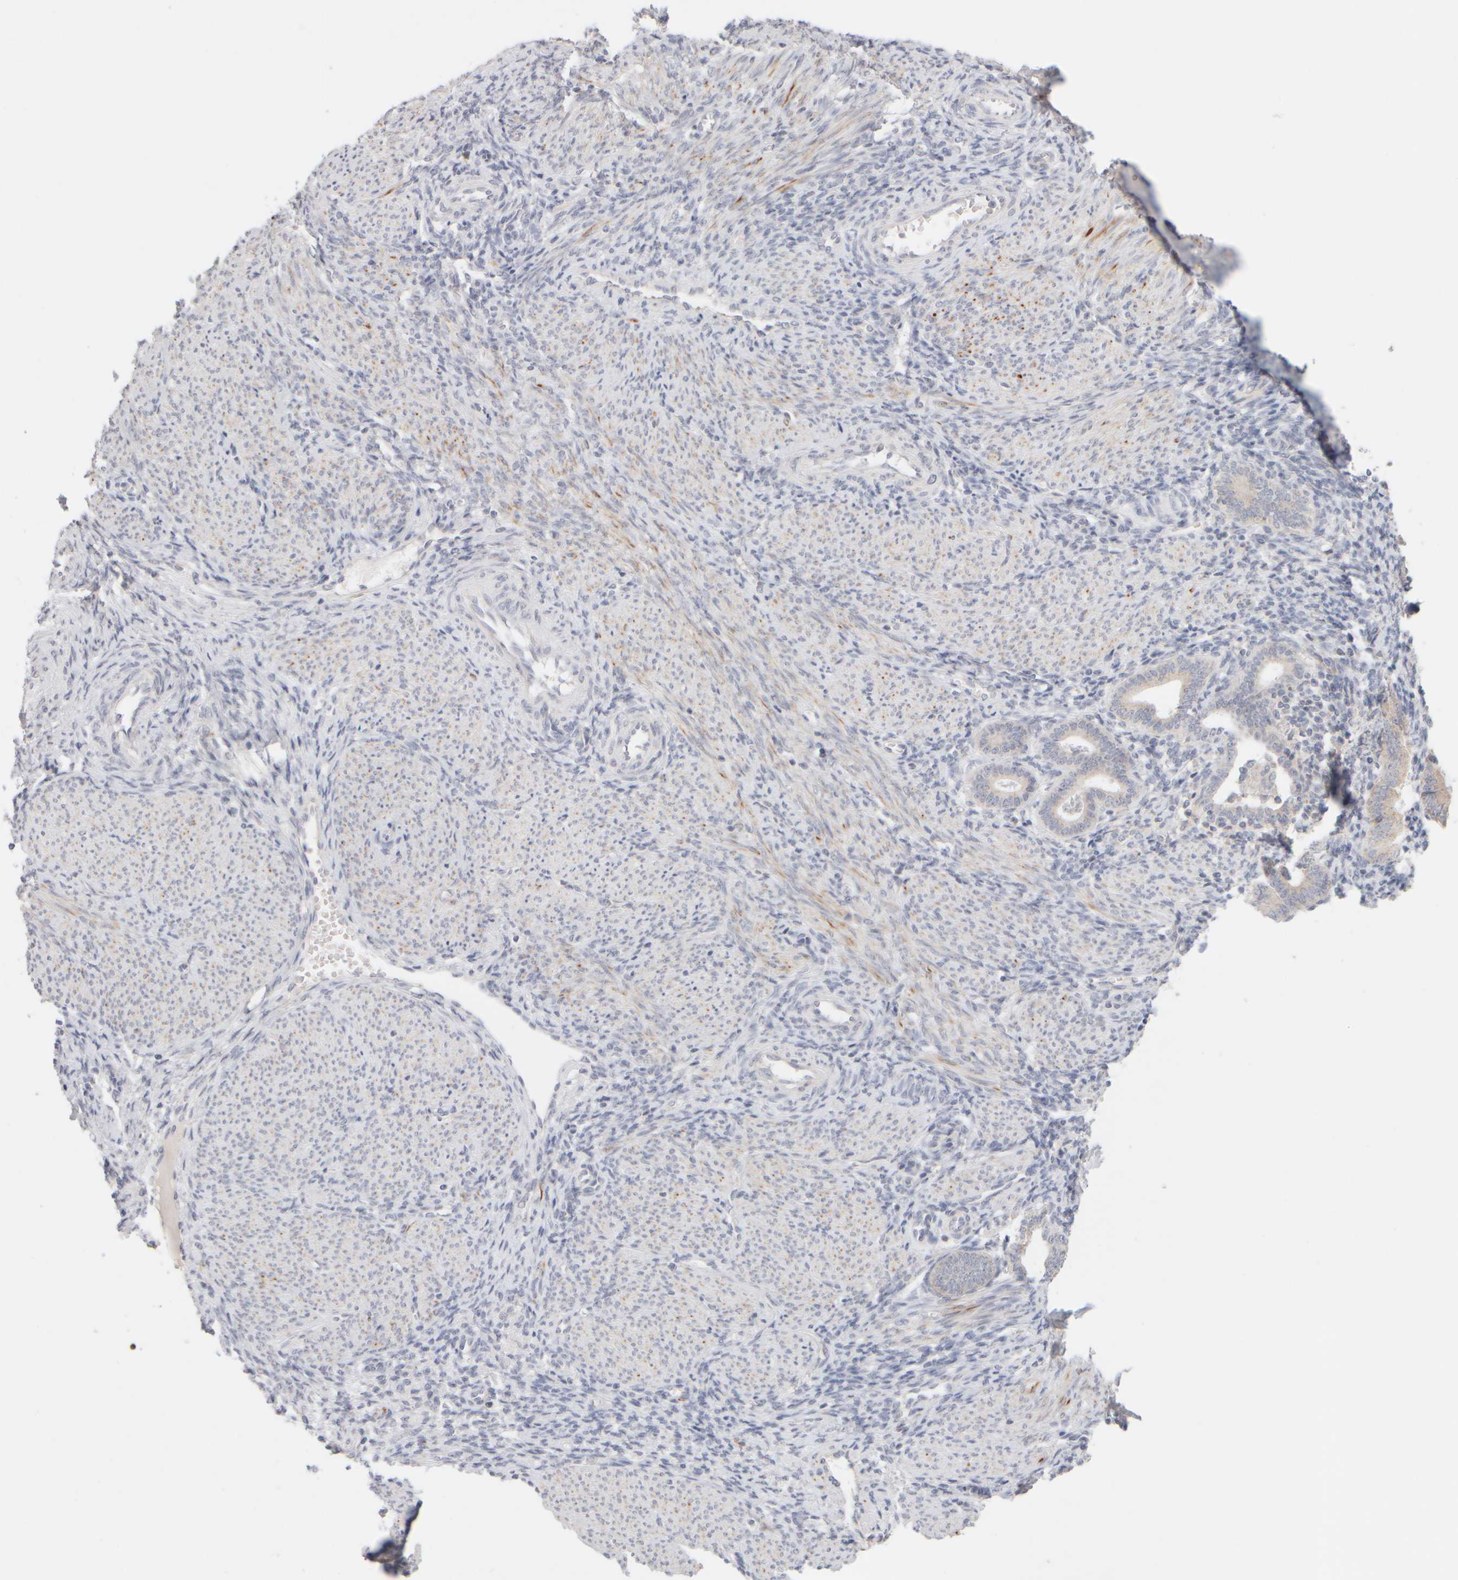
{"staining": {"intensity": "weak", "quantity": "<25%", "location": "cytoplasmic/membranous"}, "tissue": "endometrium", "cell_type": "Cells in endometrial stroma", "image_type": "normal", "snomed": [{"axis": "morphology", "description": "Normal tissue, NOS"}, {"axis": "topography", "description": "Uterus"}, {"axis": "topography", "description": "Endometrium"}], "caption": "A micrograph of endometrium stained for a protein exhibits no brown staining in cells in endometrial stroma. (Brightfield microscopy of DAB IHC at high magnification).", "gene": "ZNF112", "patient": {"sex": "female", "age": 33}}